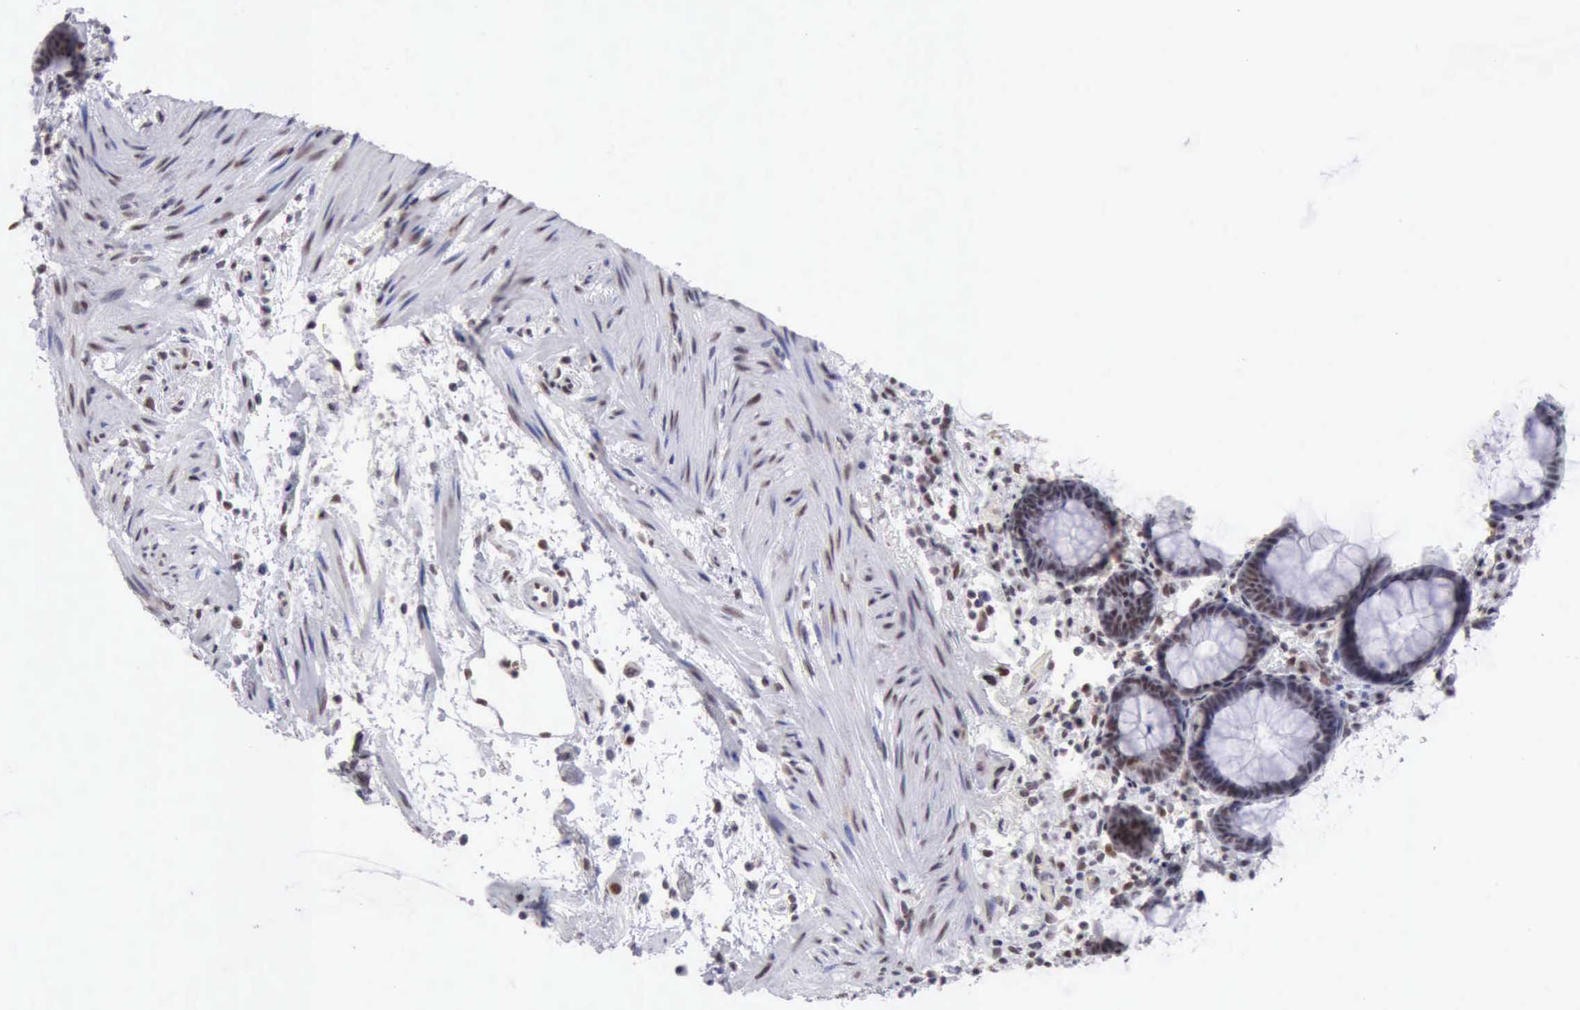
{"staining": {"intensity": "weak", "quantity": "25%-75%", "location": "nuclear"}, "tissue": "rectum", "cell_type": "Glandular cells", "image_type": "normal", "snomed": [{"axis": "morphology", "description": "Normal tissue, NOS"}, {"axis": "topography", "description": "Rectum"}], "caption": "Immunohistochemical staining of benign rectum displays 25%-75% levels of weak nuclear protein positivity in about 25%-75% of glandular cells.", "gene": "ERCC4", "patient": {"sex": "male", "age": 92}}